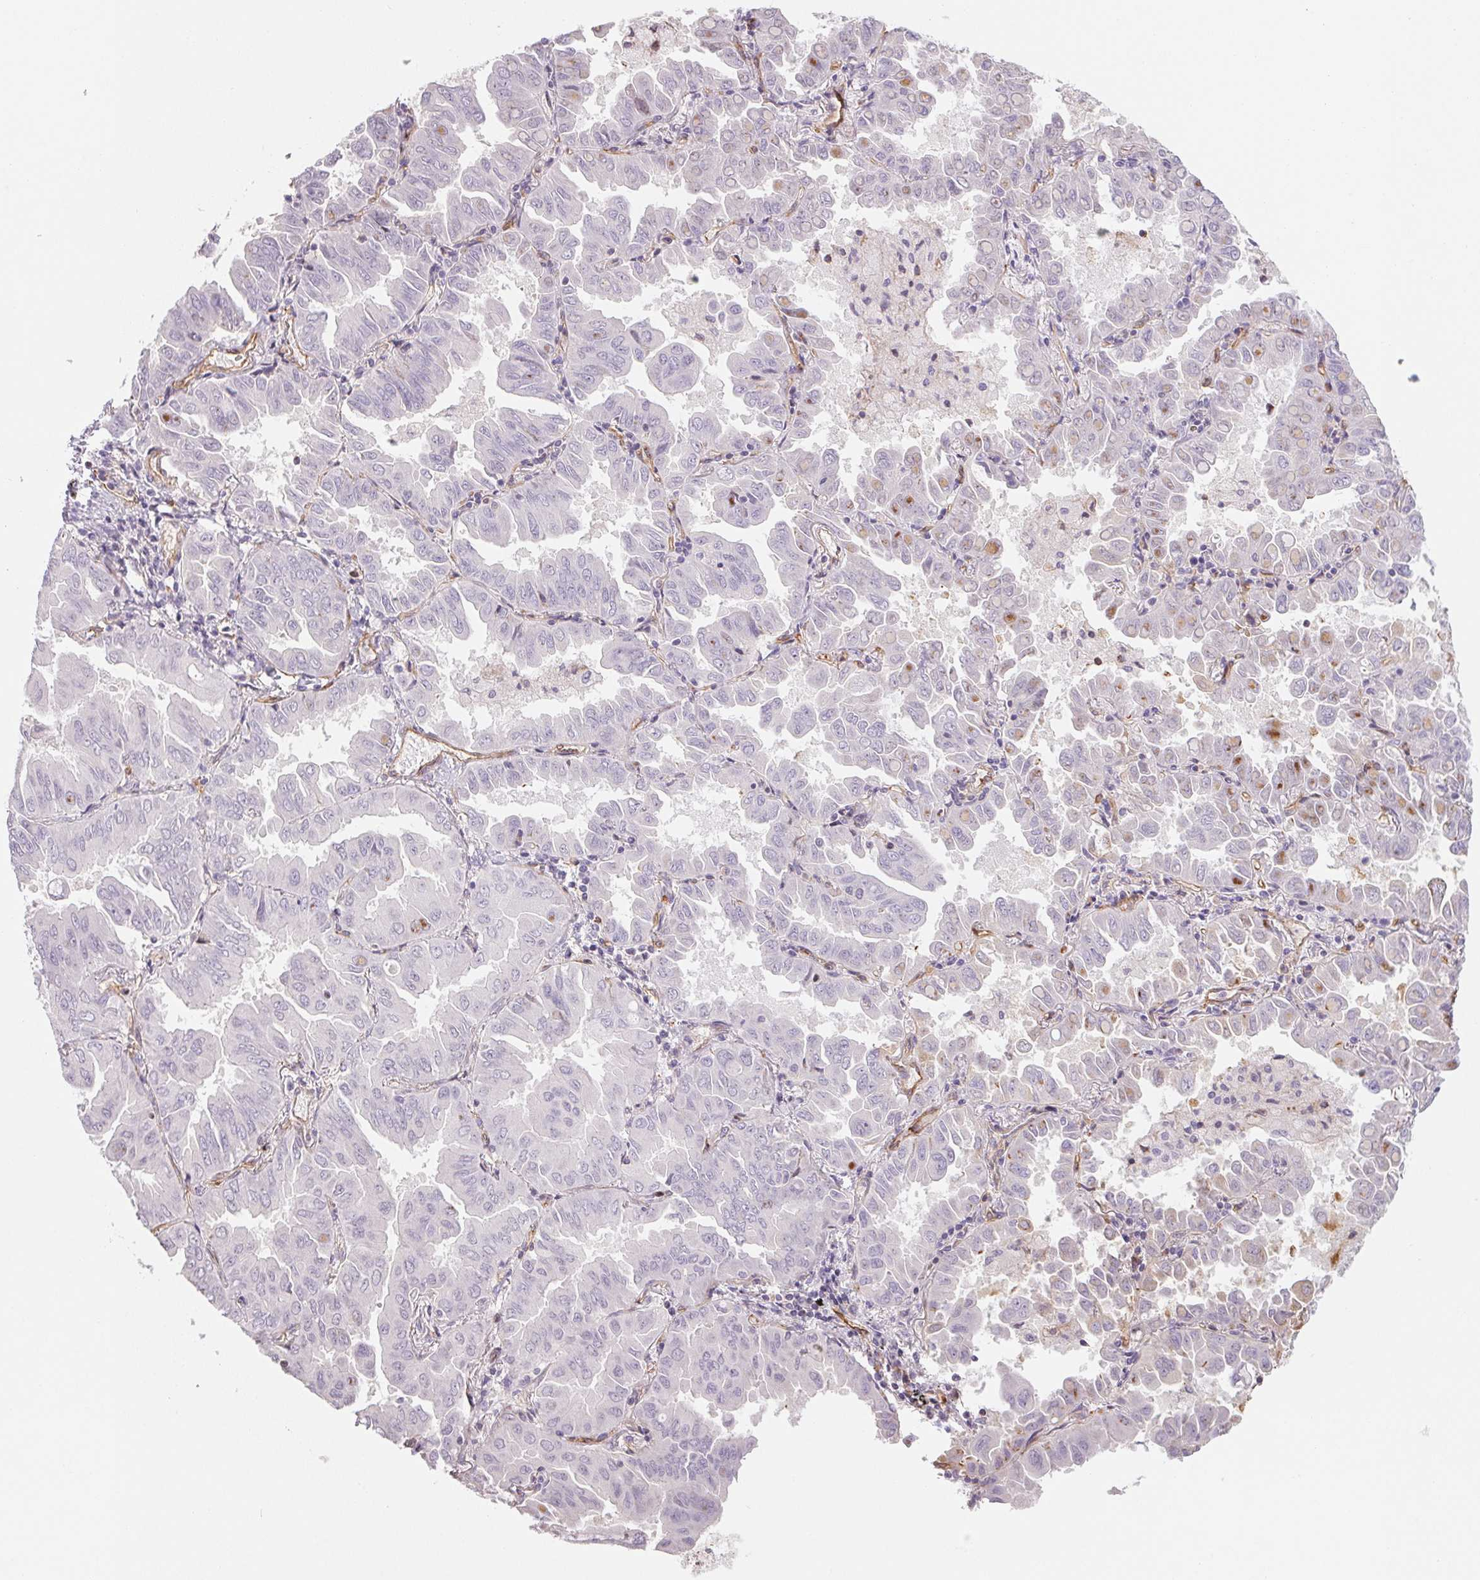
{"staining": {"intensity": "negative", "quantity": "none", "location": "none"}, "tissue": "lung cancer", "cell_type": "Tumor cells", "image_type": "cancer", "snomed": [{"axis": "morphology", "description": "Adenocarcinoma, NOS"}, {"axis": "topography", "description": "Lung"}], "caption": "Immunohistochemistry (IHC) of lung cancer (adenocarcinoma) shows no staining in tumor cells.", "gene": "ANKRD13B", "patient": {"sex": "male", "age": 64}}